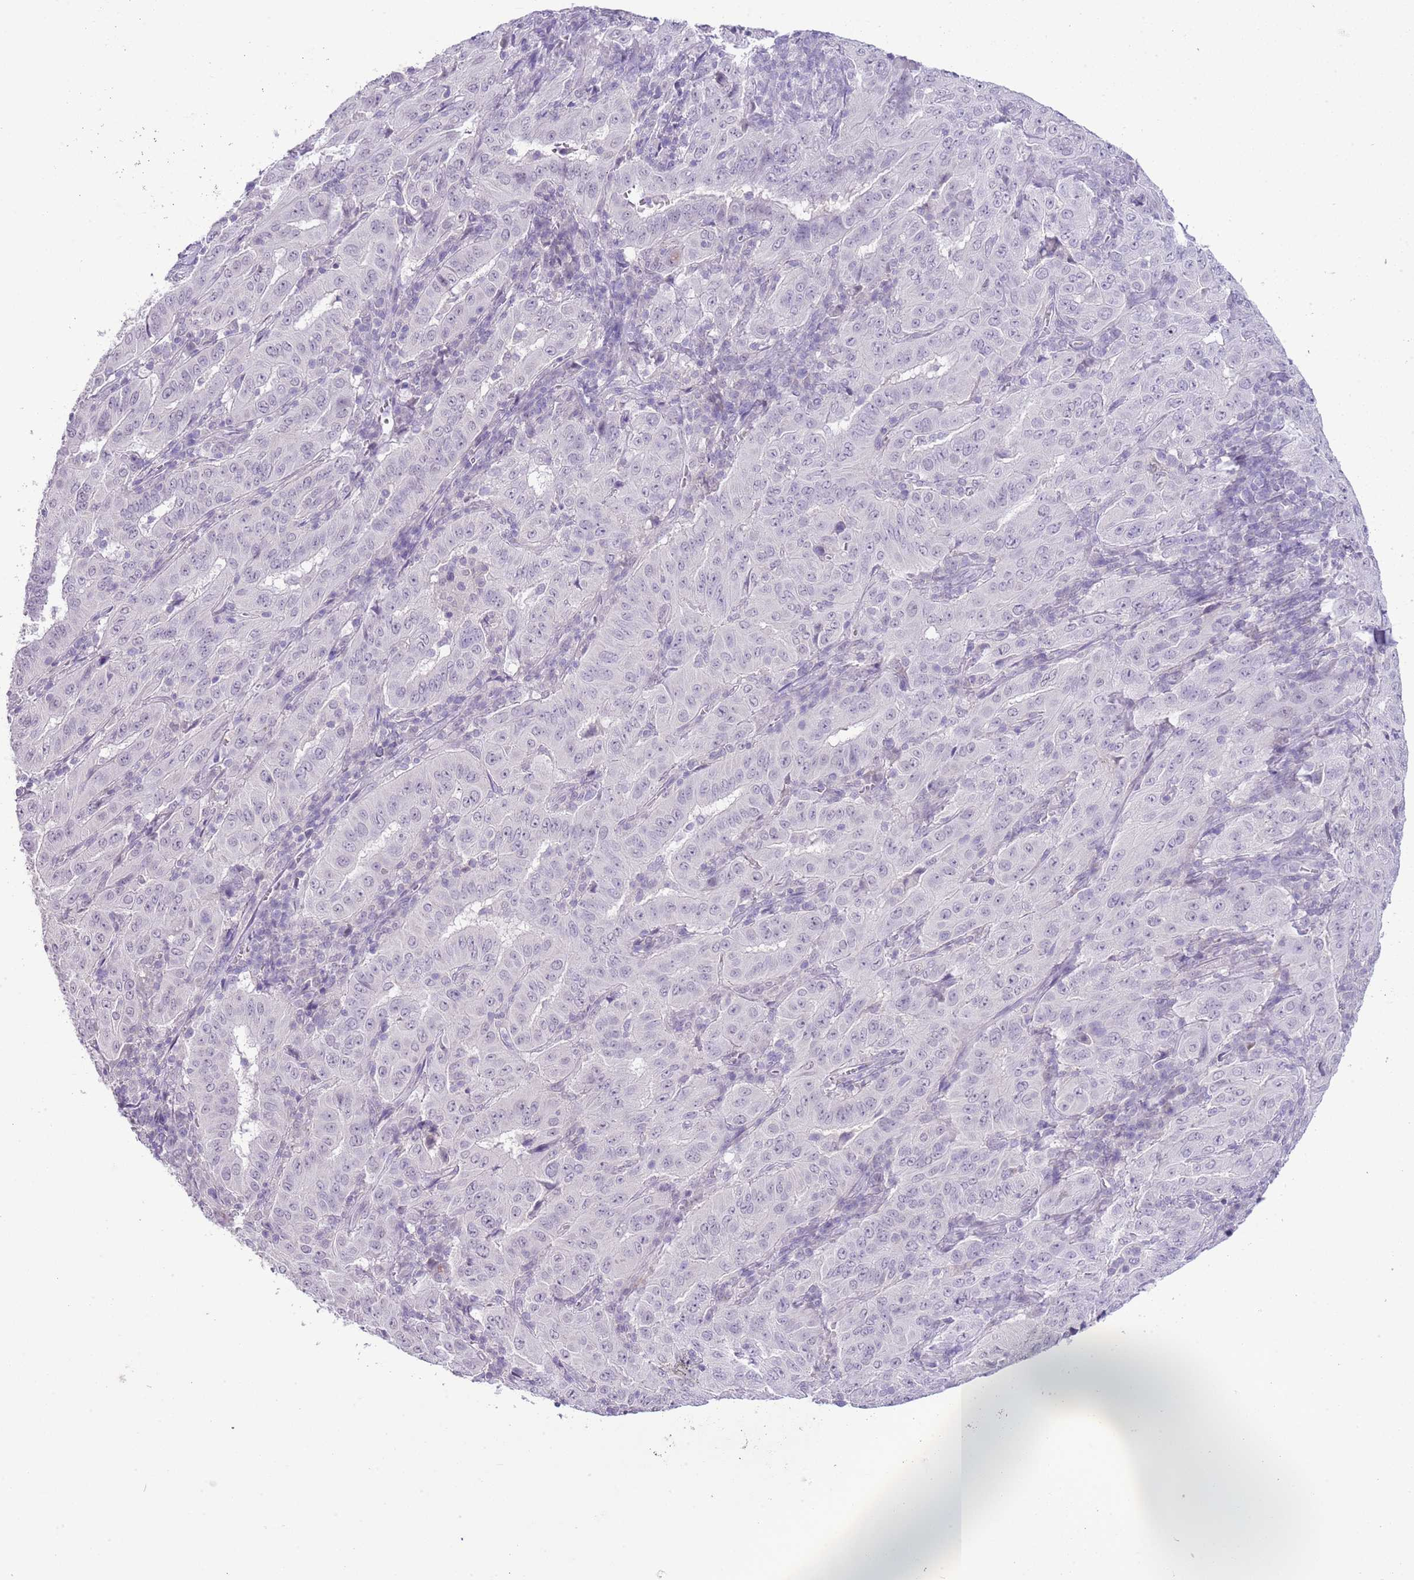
{"staining": {"intensity": "negative", "quantity": "none", "location": "none"}, "tissue": "pancreatic cancer", "cell_type": "Tumor cells", "image_type": "cancer", "snomed": [{"axis": "morphology", "description": "Adenocarcinoma, NOS"}, {"axis": "topography", "description": "Pancreas"}], "caption": "Immunohistochemistry (IHC) micrograph of neoplastic tissue: pancreatic cancer stained with DAB (3,3'-diaminobenzidine) reveals no significant protein staining in tumor cells.", "gene": "MIDN", "patient": {"sex": "male", "age": 63}}